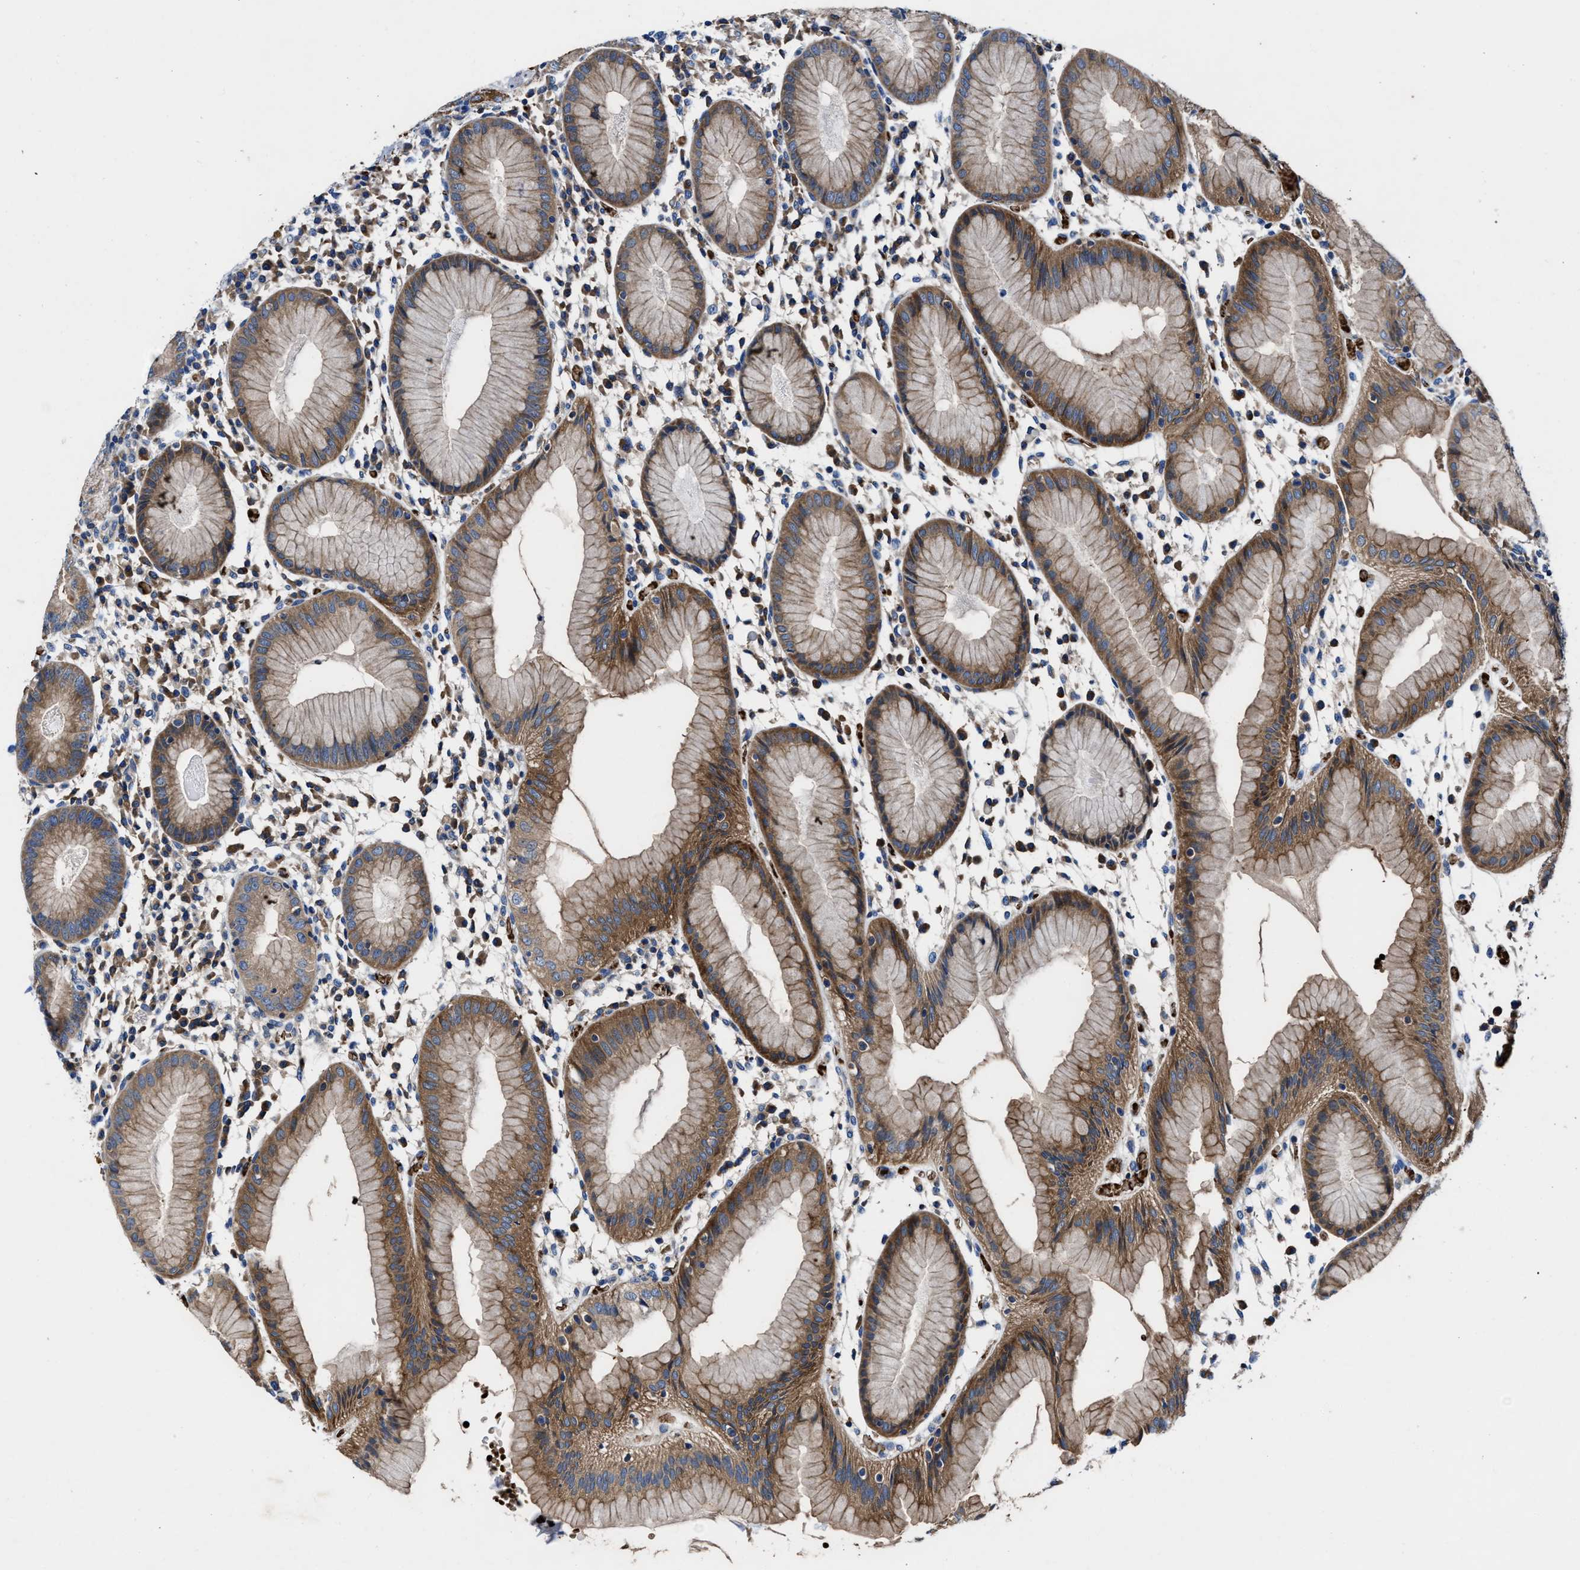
{"staining": {"intensity": "moderate", "quantity": ">75%", "location": "cytoplasmic/membranous"}, "tissue": "stomach", "cell_type": "Glandular cells", "image_type": "normal", "snomed": [{"axis": "morphology", "description": "Normal tissue, NOS"}, {"axis": "topography", "description": "Stomach"}, {"axis": "topography", "description": "Stomach, lower"}], "caption": "A brown stain labels moderate cytoplasmic/membranous expression of a protein in glandular cells of benign human stomach. (DAB IHC with brightfield microscopy, high magnification).", "gene": "PHLPP1", "patient": {"sex": "female", "age": 75}}